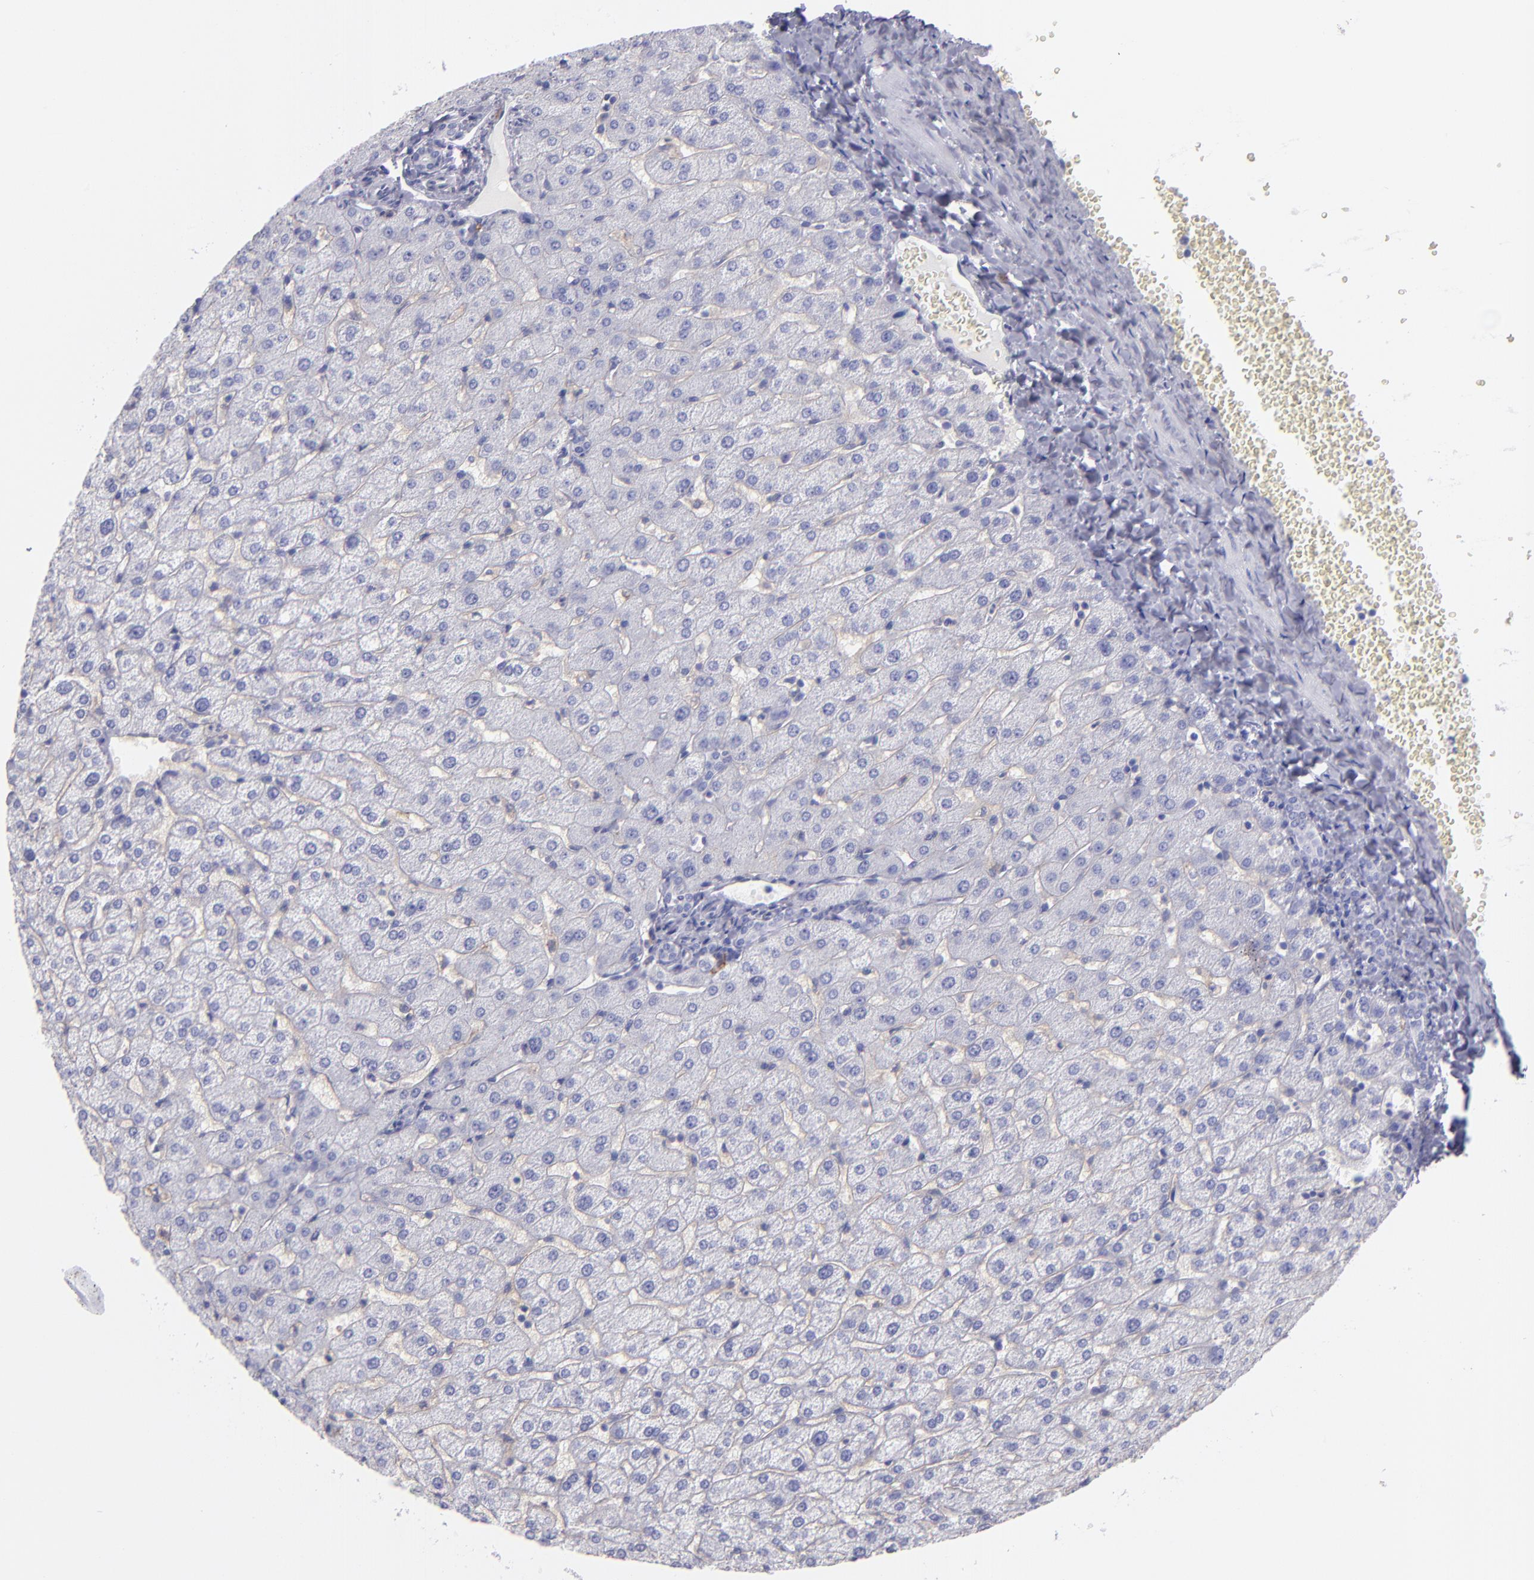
{"staining": {"intensity": "negative", "quantity": "none", "location": "none"}, "tissue": "liver", "cell_type": "Cholangiocytes", "image_type": "normal", "snomed": [{"axis": "morphology", "description": "Normal tissue, NOS"}, {"axis": "morphology", "description": "Fibrosis, NOS"}, {"axis": "topography", "description": "Liver"}], "caption": "This photomicrograph is of benign liver stained with immunohistochemistry (IHC) to label a protein in brown with the nuclei are counter-stained blue. There is no expression in cholangiocytes. Nuclei are stained in blue.", "gene": "CD82", "patient": {"sex": "female", "age": 29}}